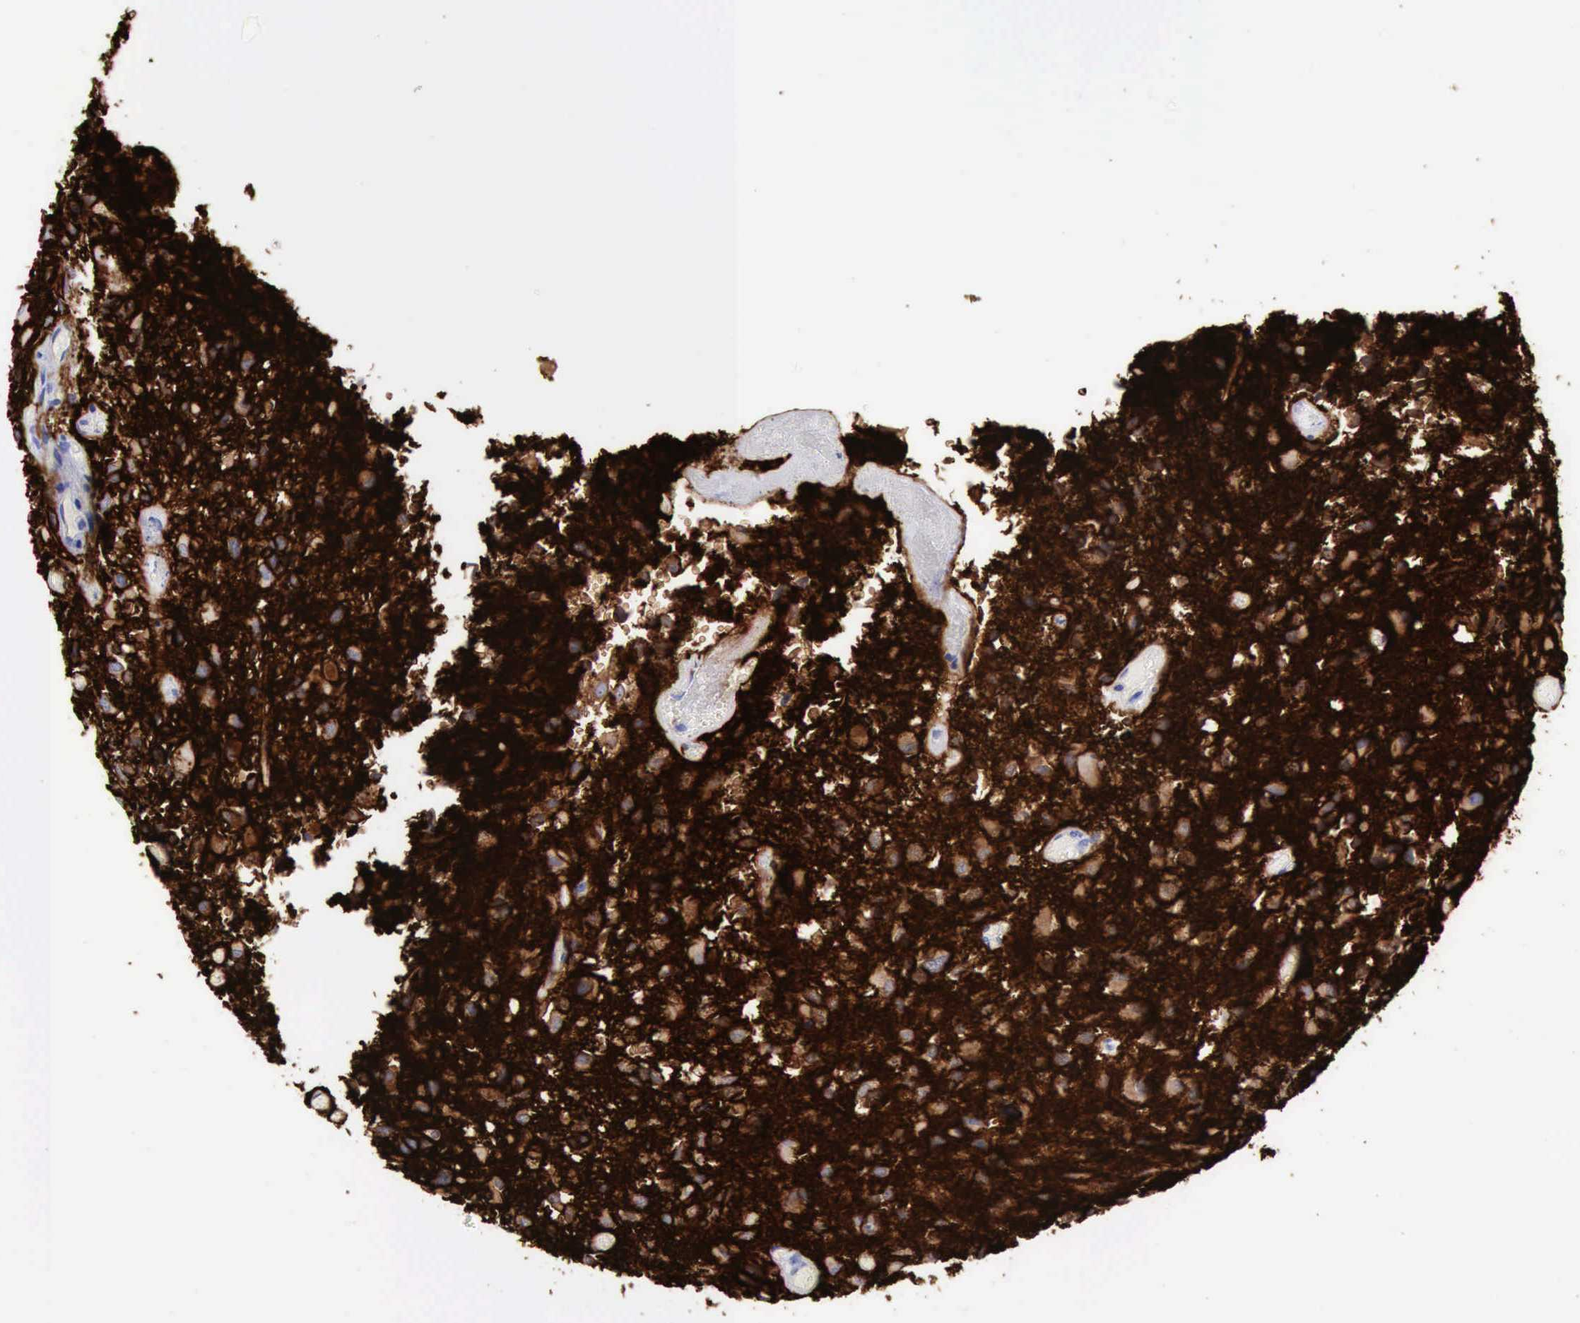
{"staining": {"intensity": "moderate", "quantity": "25%-75%", "location": "cytoplasmic/membranous"}, "tissue": "glioma", "cell_type": "Tumor cells", "image_type": "cancer", "snomed": [{"axis": "morphology", "description": "Glioma, malignant, High grade"}, {"axis": "topography", "description": "Brain"}], "caption": "Glioma was stained to show a protein in brown. There is medium levels of moderate cytoplasmic/membranous staining in about 25%-75% of tumor cells.", "gene": "NCAM1", "patient": {"sex": "male", "age": 69}}